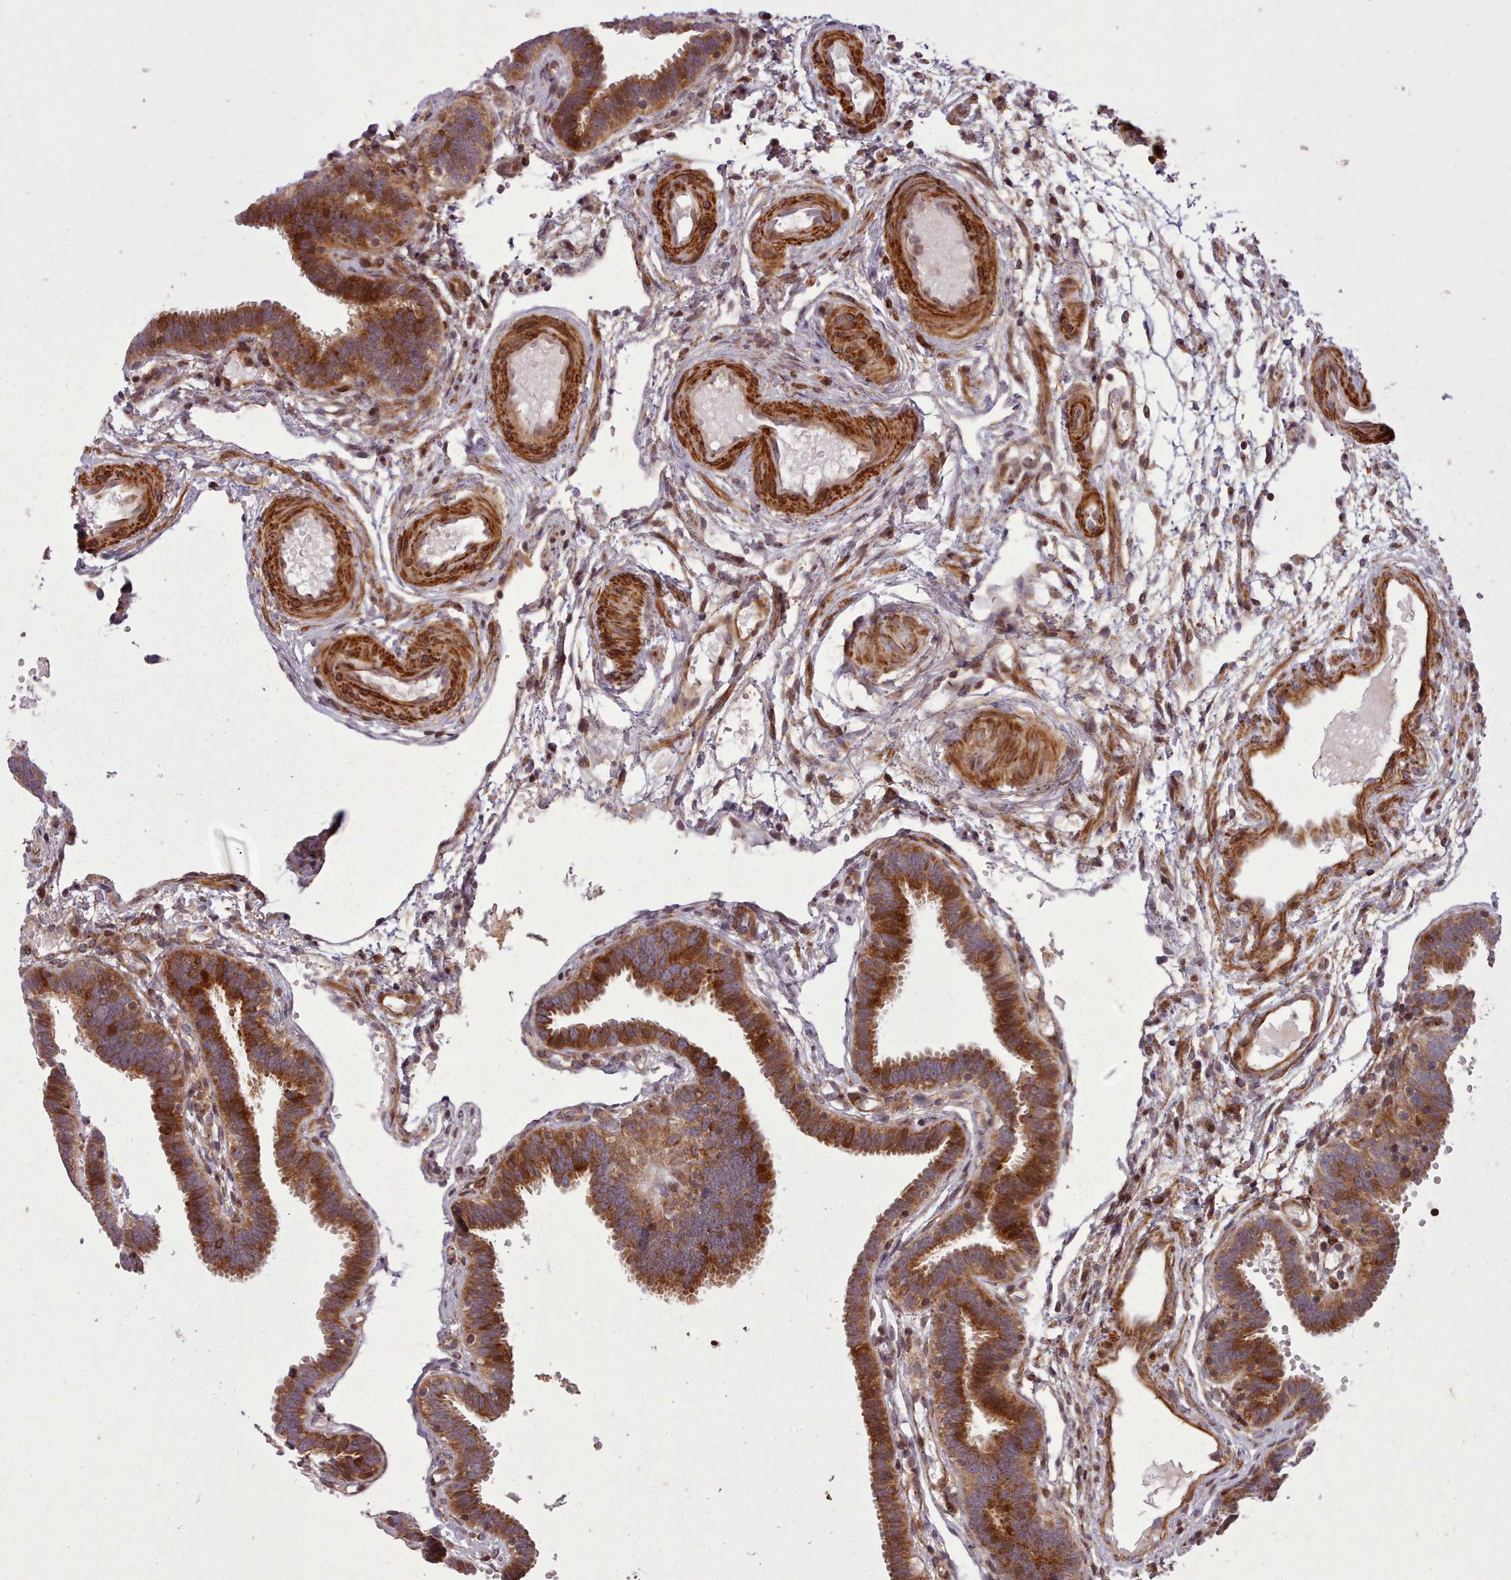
{"staining": {"intensity": "strong", "quantity": "25%-75%", "location": "cytoplasmic/membranous,nuclear"}, "tissue": "fallopian tube", "cell_type": "Glandular cells", "image_type": "normal", "snomed": [{"axis": "morphology", "description": "Normal tissue, NOS"}, {"axis": "topography", "description": "Fallopian tube"}], "caption": "Protein positivity by IHC displays strong cytoplasmic/membranous,nuclear staining in about 25%-75% of glandular cells in normal fallopian tube.", "gene": "NLRP7", "patient": {"sex": "female", "age": 37}}